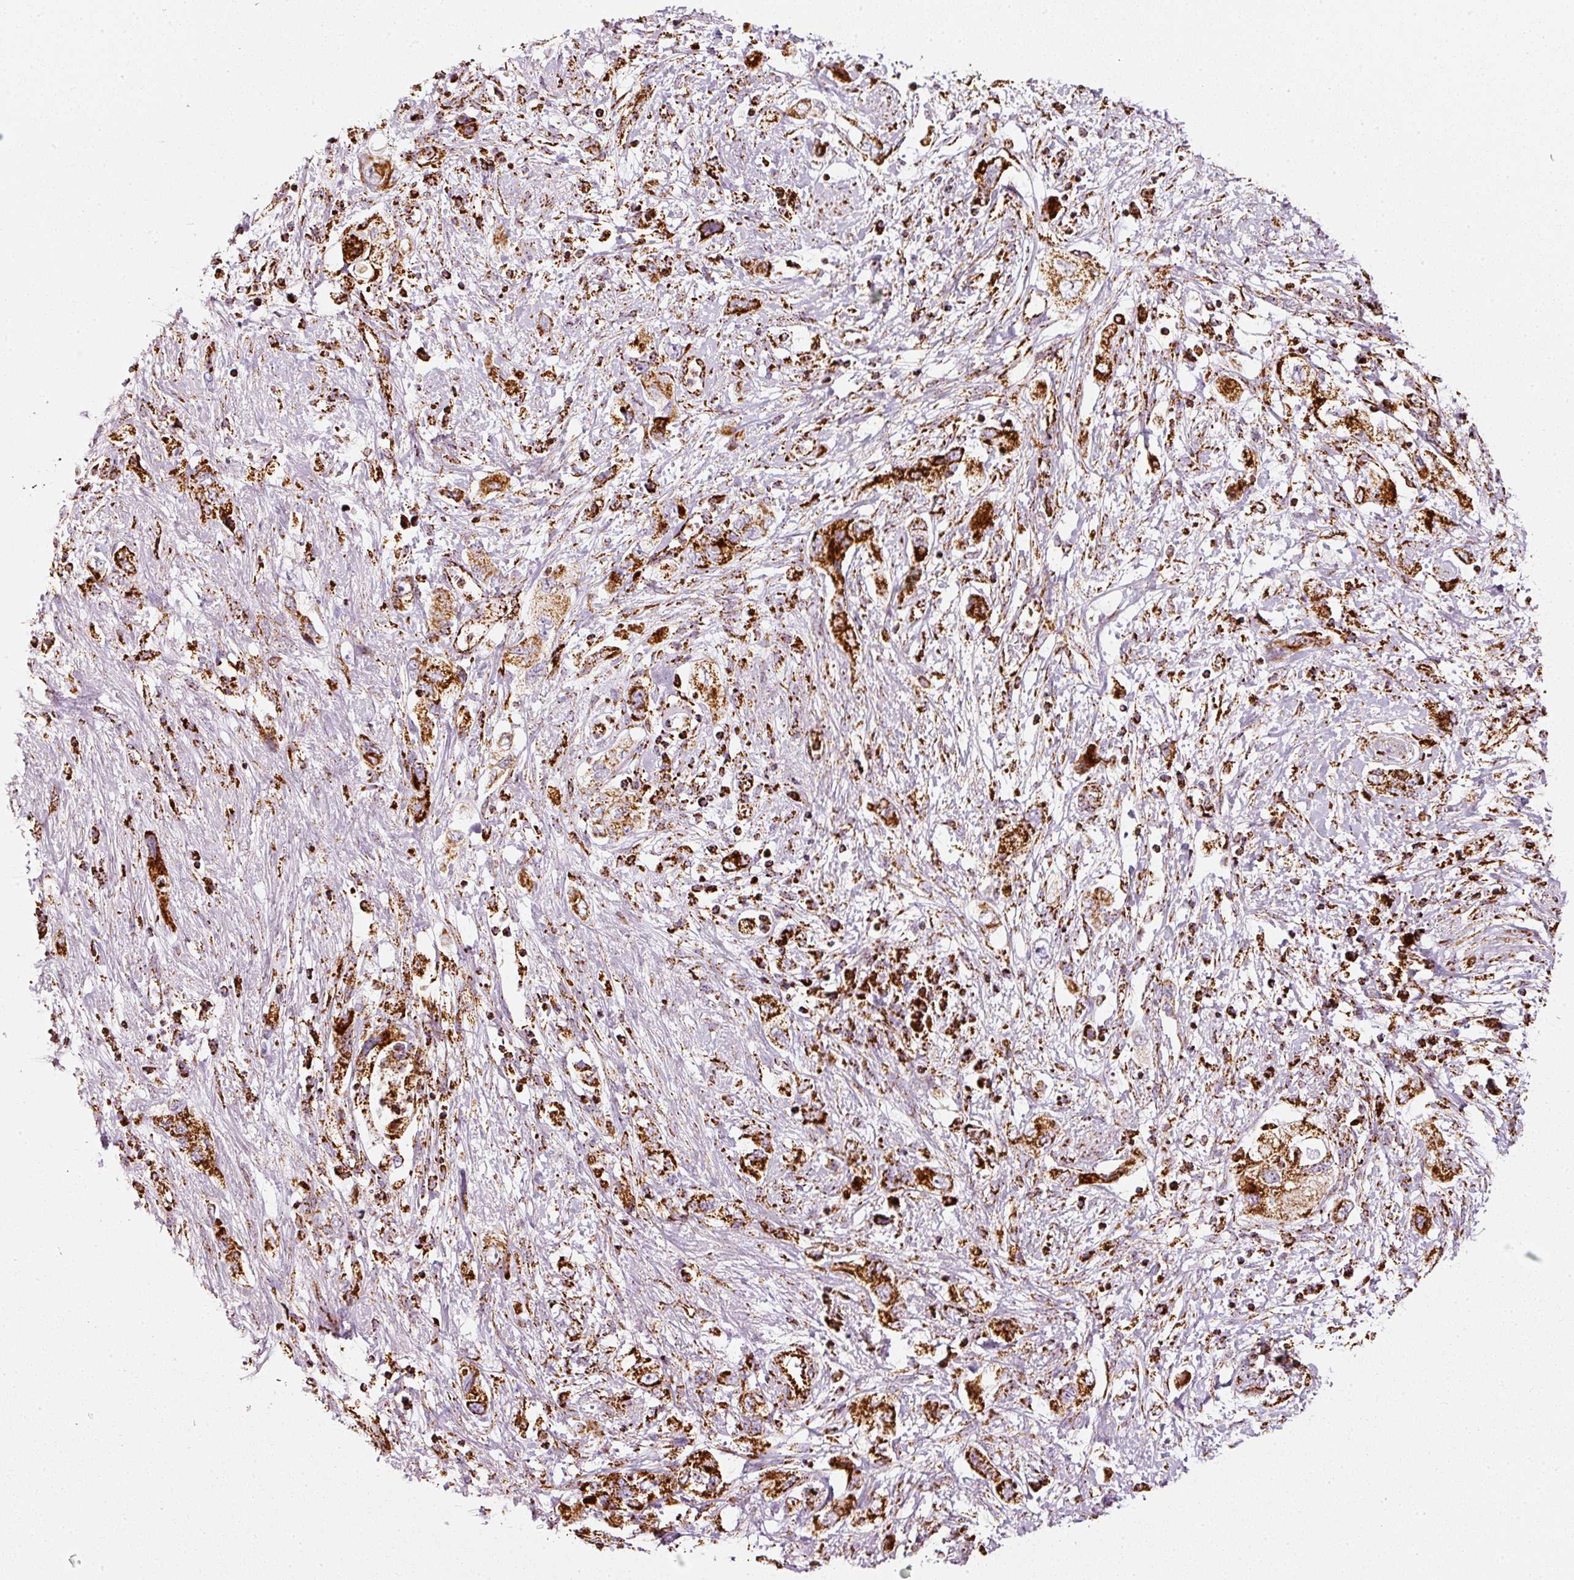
{"staining": {"intensity": "strong", "quantity": ">75%", "location": "cytoplasmic/membranous"}, "tissue": "pancreatic cancer", "cell_type": "Tumor cells", "image_type": "cancer", "snomed": [{"axis": "morphology", "description": "Adenocarcinoma, NOS"}, {"axis": "topography", "description": "Pancreas"}], "caption": "Immunohistochemical staining of adenocarcinoma (pancreatic) displays strong cytoplasmic/membranous protein positivity in approximately >75% of tumor cells.", "gene": "MT-CO2", "patient": {"sex": "female", "age": 73}}